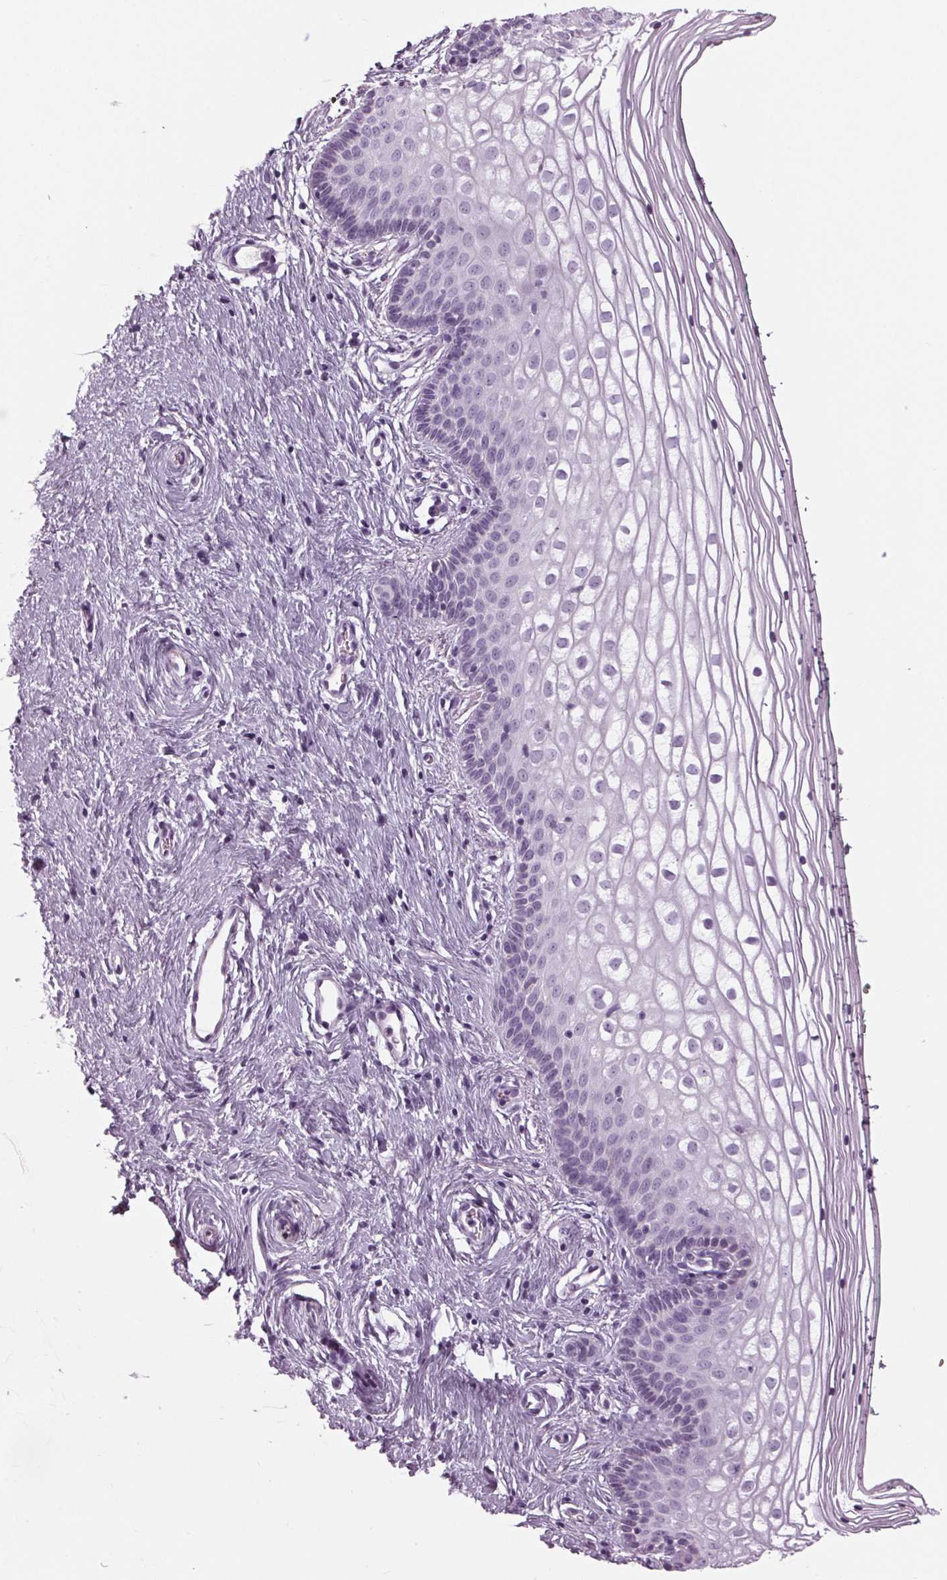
{"staining": {"intensity": "negative", "quantity": "none", "location": "none"}, "tissue": "vagina", "cell_type": "Squamous epithelial cells", "image_type": "normal", "snomed": [{"axis": "morphology", "description": "Normal tissue, NOS"}, {"axis": "topography", "description": "Vagina"}], "caption": "Immunohistochemistry of benign vagina demonstrates no positivity in squamous epithelial cells. The staining was performed using DAB (3,3'-diaminobenzidine) to visualize the protein expression in brown, while the nuclei were stained in blue with hematoxylin (Magnification: 20x).", "gene": "CYP3A43", "patient": {"sex": "female", "age": 36}}